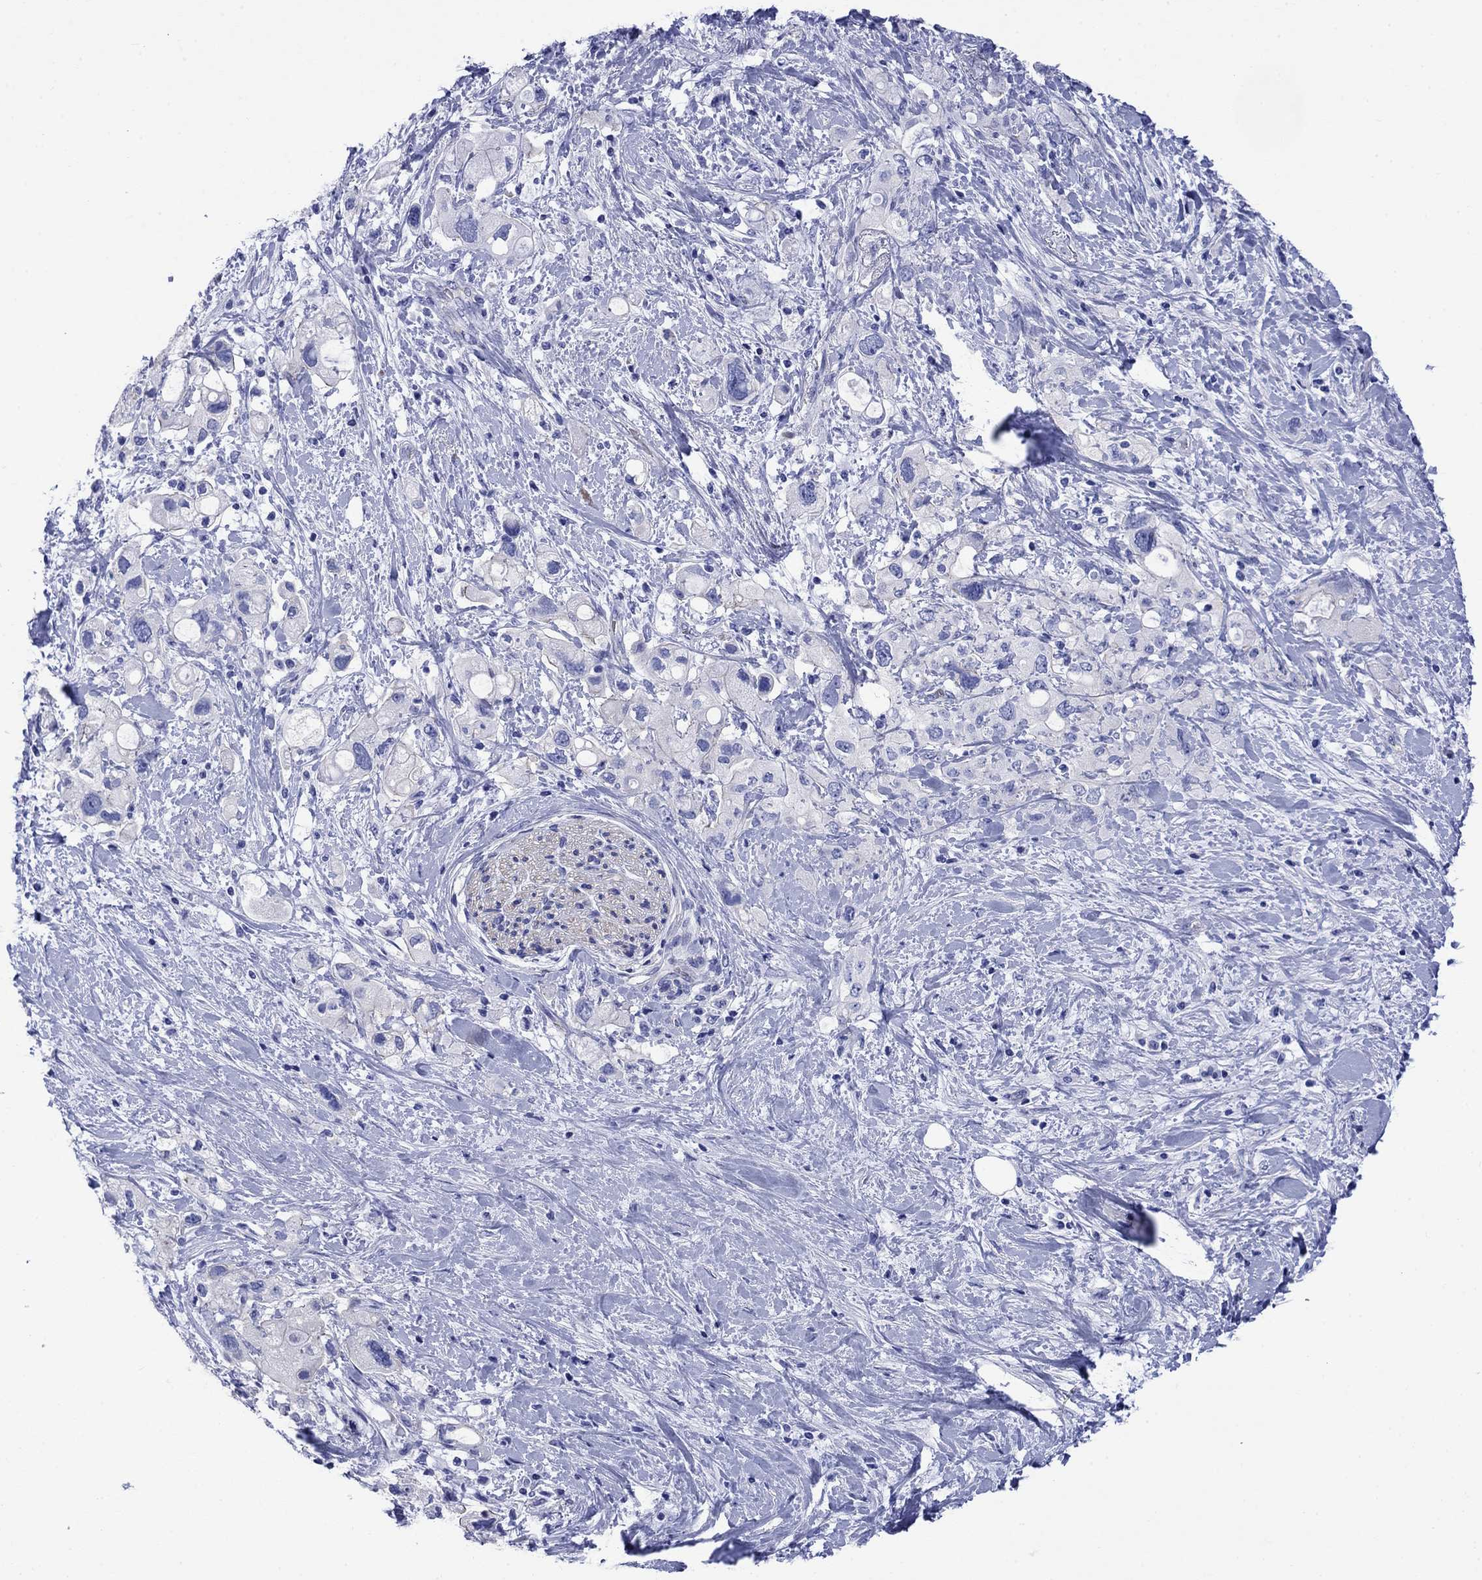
{"staining": {"intensity": "negative", "quantity": "none", "location": "none"}, "tissue": "pancreatic cancer", "cell_type": "Tumor cells", "image_type": "cancer", "snomed": [{"axis": "morphology", "description": "Adenocarcinoma, NOS"}, {"axis": "topography", "description": "Pancreas"}], "caption": "High power microscopy photomicrograph of an immunohistochemistry (IHC) photomicrograph of pancreatic cancer, revealing no significant positivity in tumor cells.", "gene": "SLC1A2", "patient": {"sex": "female", "age": 56}}